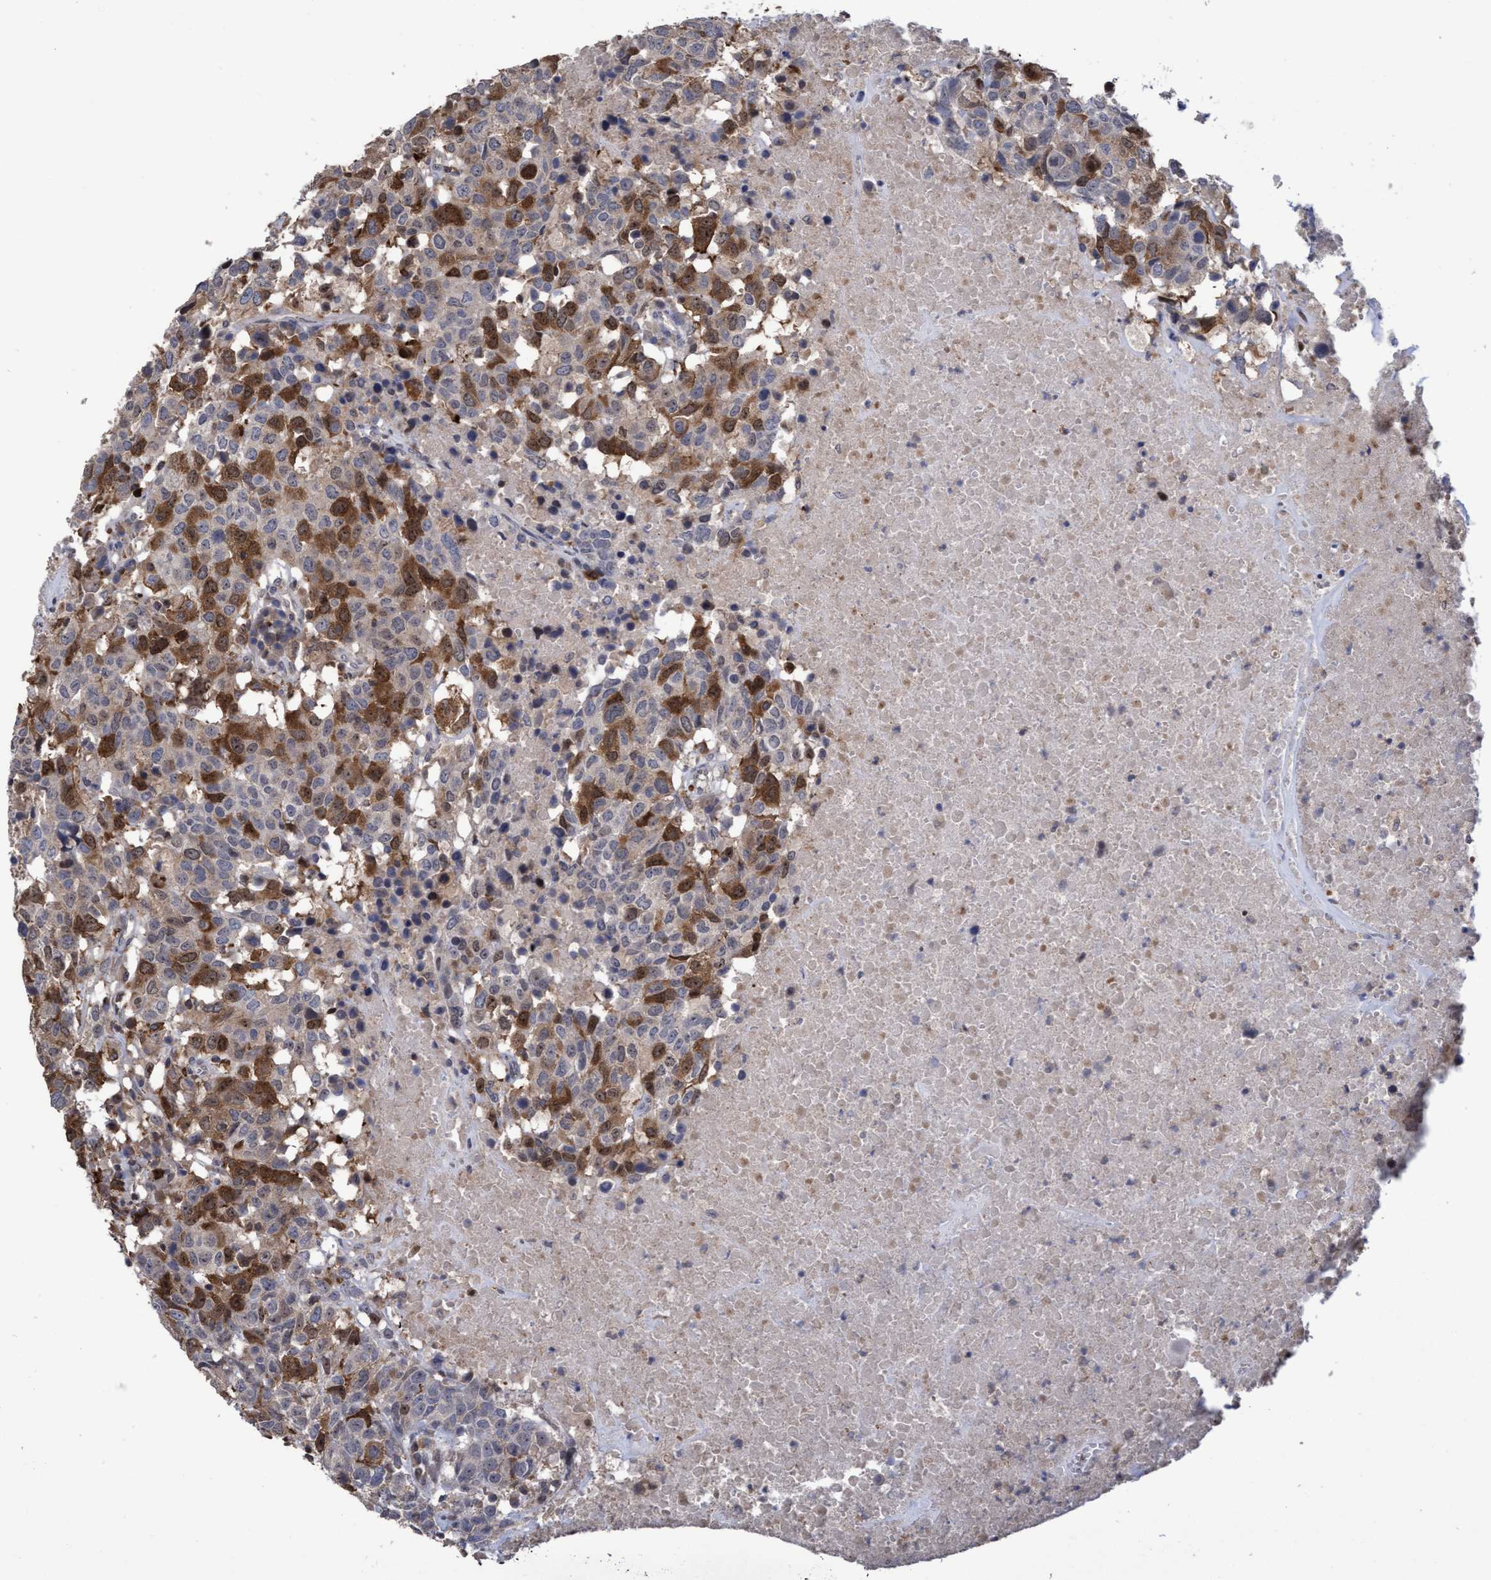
{"staining": {"intensity": "moderate", "quantity": "25%-75%", "location": "cytoplasmic/membranous,nuclear"}, "tissue": "head and neck cancer", "cell_type": "Tumor cells", "image_type": "cancer", "snomed": [{"axis": "morphology", "description": "Squamous cell carcinoma, NOS"}, {"axis": "topography", "description": "Head-Neck"}], "caption": "This histopathology image demonstrates head and neck cancer stained with immunohistochemistry to label a protein in brown. The cytoplasmic/membranous and nuclear of tumor cells show moderate positivity for the protein. Nuclei are counter-stained blue.", "gene": "SLBP", "patient": {"sex": "male", "age": 66}}